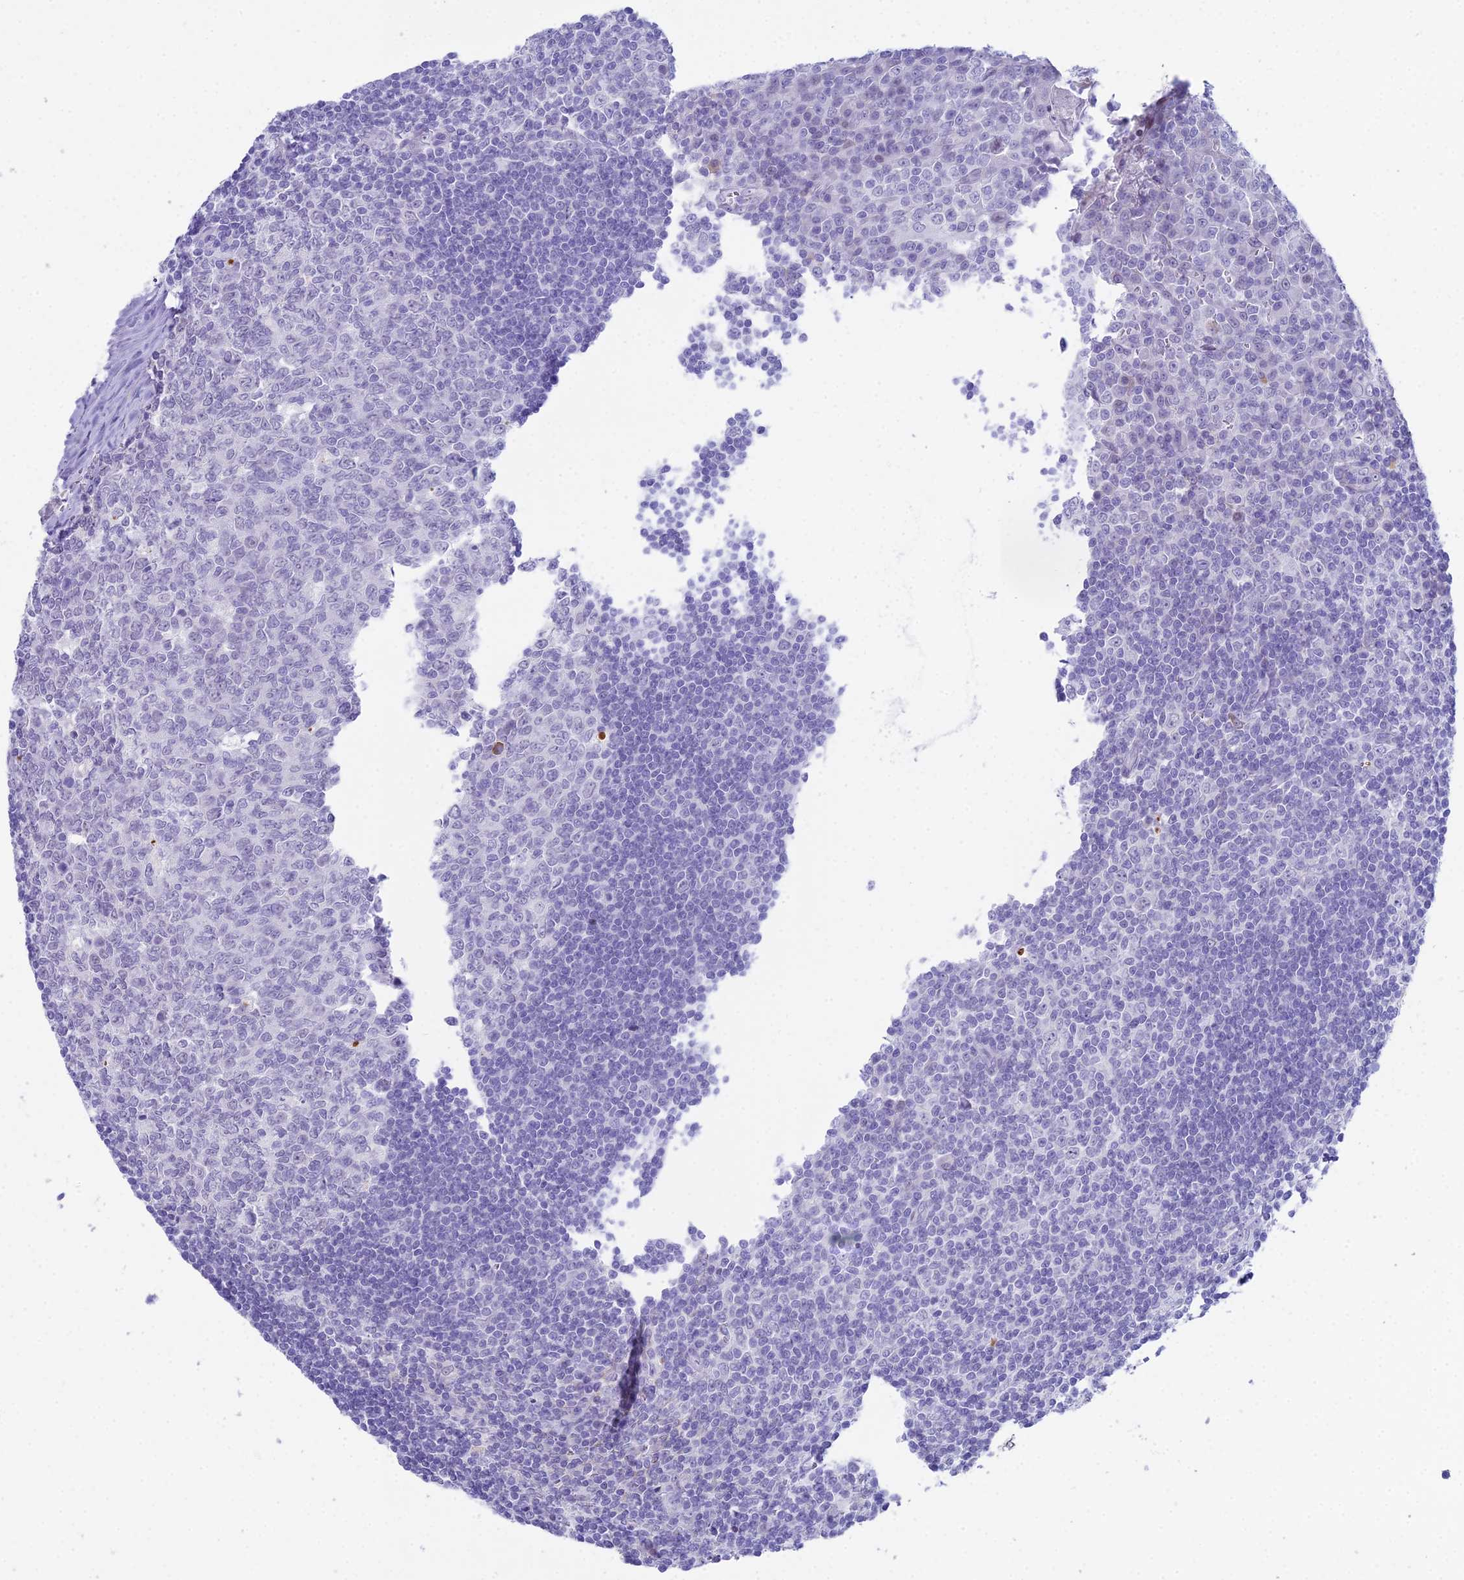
{"staining": {"intensity": "negative", "quantity": "none", "location": "none"}, "tissue": "tonsil", "cell_type": "Germinal center cells", "image_type": "normal", "snomed": [{"axis": "morphology", "description": "Normal tissue, NOS"}, {"axis": "topography", "description": "Tonsil"}], "caption": "The image exhibits no significant positivity in germinal center cells of tonsil. (DAB (3,3'-diaminobenzidine) IHC with hematoxylin counter stain).", "gene": "CC2D2A", "patient": {"sex": "male", "age": 27}}